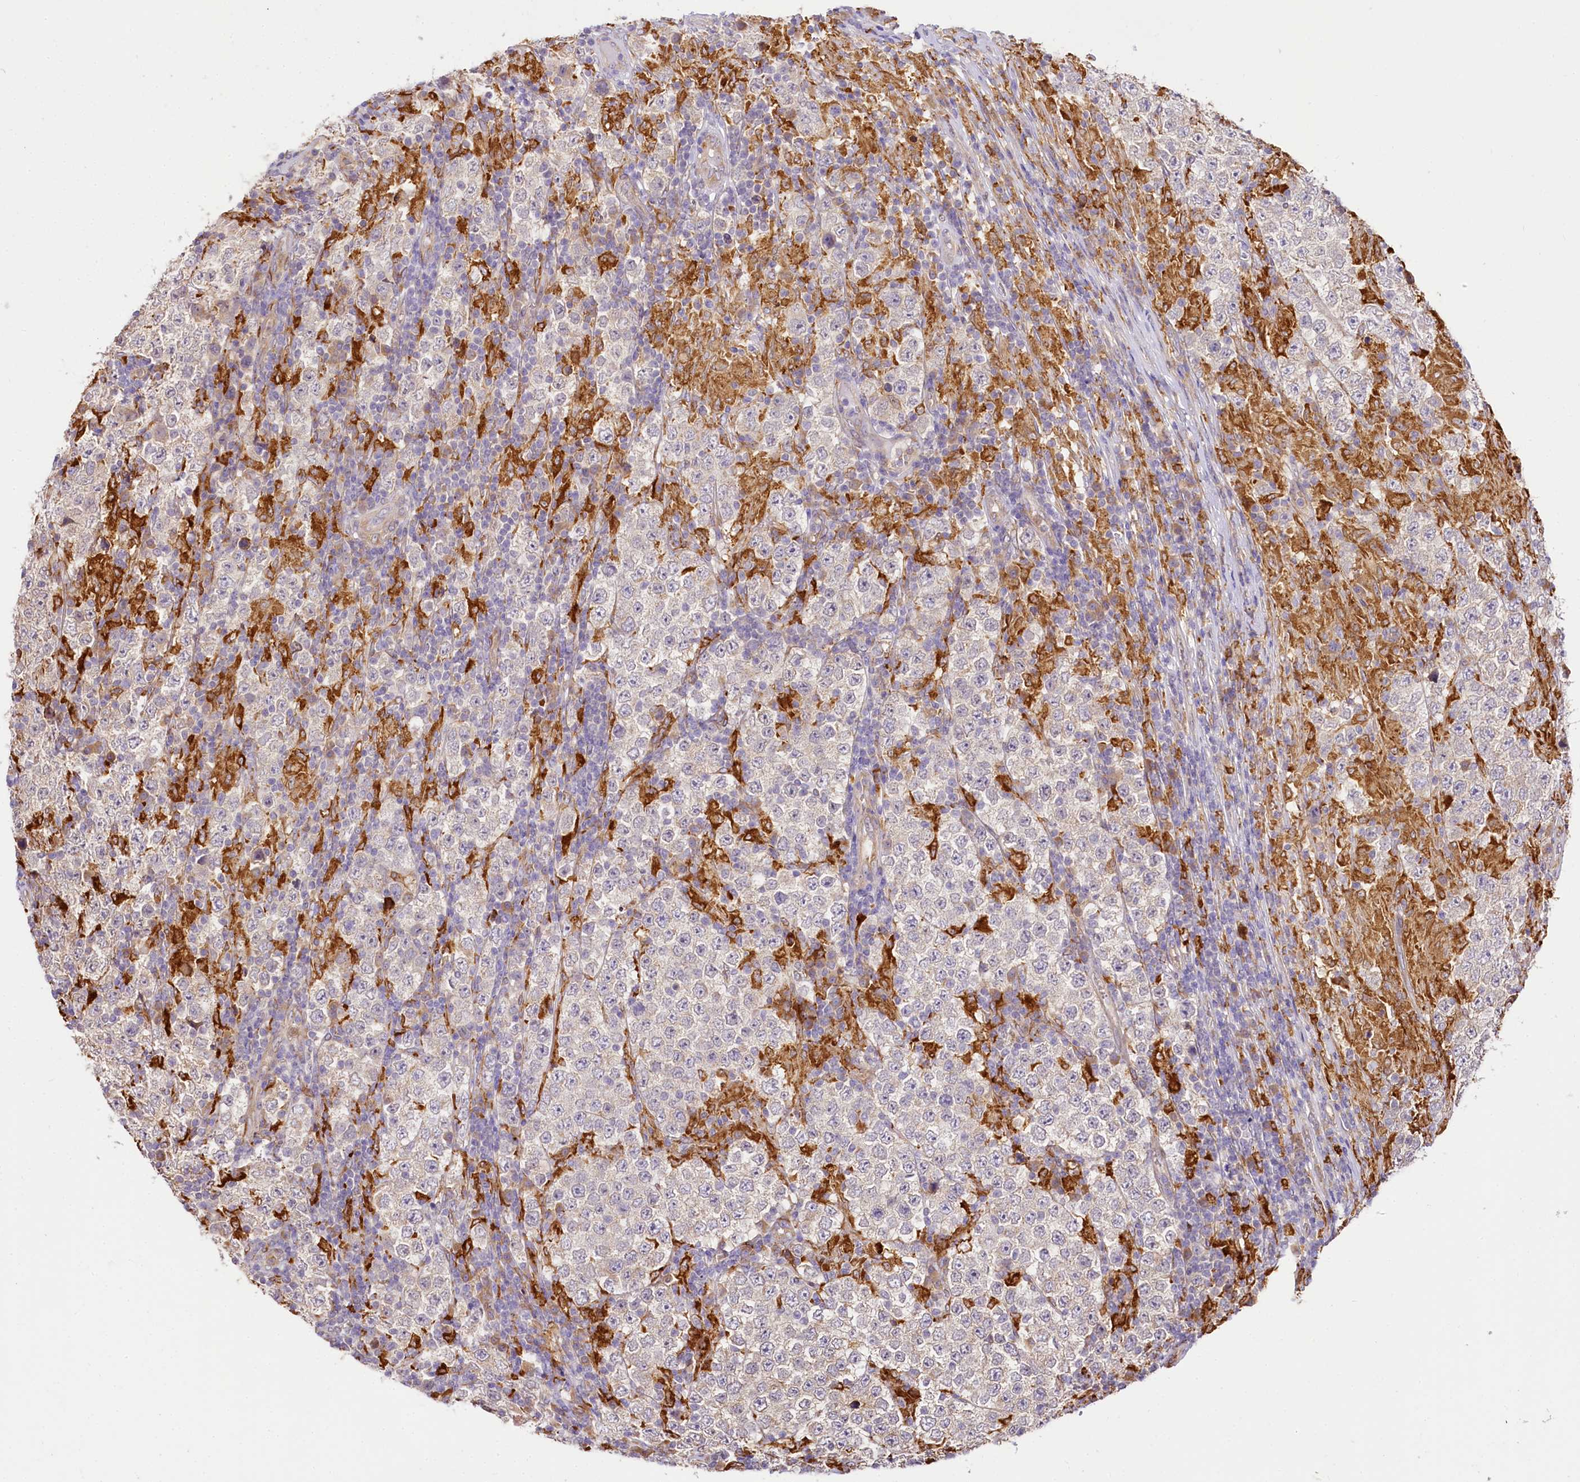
{"staining": {"intensity": "weak", "quantity": "<25%", "location": "cytoplasmic/membranous"}, "tissue": "testis cancer", "cell_type": "Tumor cells", "image_type": "cancer", "snomed": [{"axis": "morphology", "description": "Normal tissue, NOS"}, {"axis": "morphology", "description": "Urothelial carcinoma, High grade"}, {"axis": "morphology", "description": "Seminoma, NOS"}, {"axis": "morphology", "description": "Carcinoma, Embryonal, NOS"}, {"axis": "topography", "description": "Urinary bladder"}, {"axis": "topography", "description": "Testis"}], "caption": "This is a micrograph of immunohistochemistry (IHC) staining of testis high-grade urothelial carcinoma, which shows no positivity in tumor cells. (Brightfield microscopy of DAB (3,3'-diaminobenzidine) IHC at high magnification).", "gene": "PPIP5K2", "patient": {"sex": "male", "age": 41}}